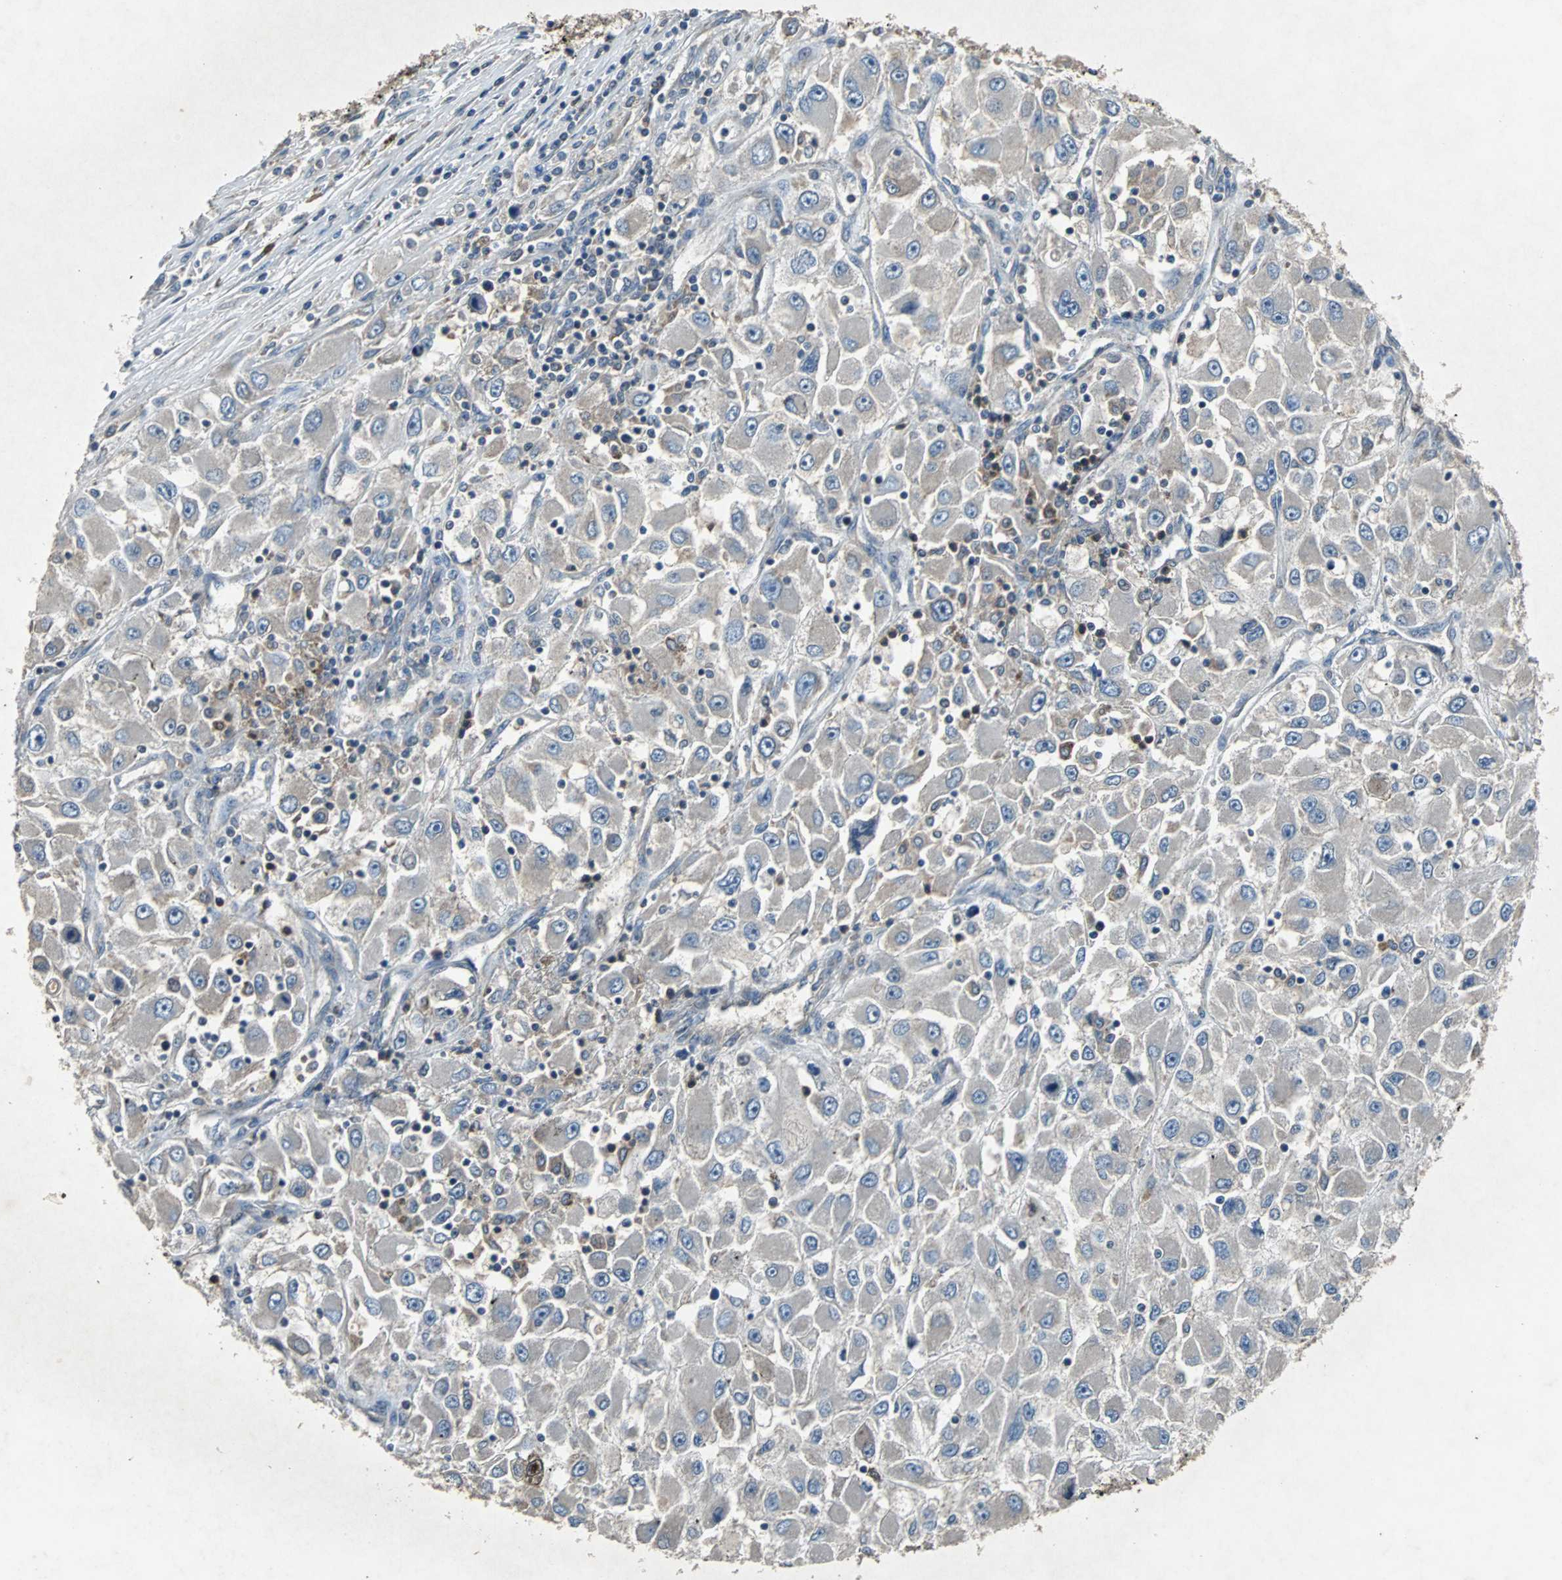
{"staining": {"intensity": "weak", "quantity": "25%-75%", "location": "cytoplasmic/membranous"}, "tissue": "renal cancer", "cell_type": "Tumor cells", "image_type": "cancer", "snomed": [{"axis": "morphology", "description": "Adenocarcinoma, NOS"}, {"axis": "topography", "description": "Kidney"}], "caption": "Immunohistochemical staining of renal cancer displays low levels of weak cytoplasmic/membranous expression in about 25%-75% of tumor cells.", "gene": "SOS1", "patient": {"sex": "female", "age": 52}}